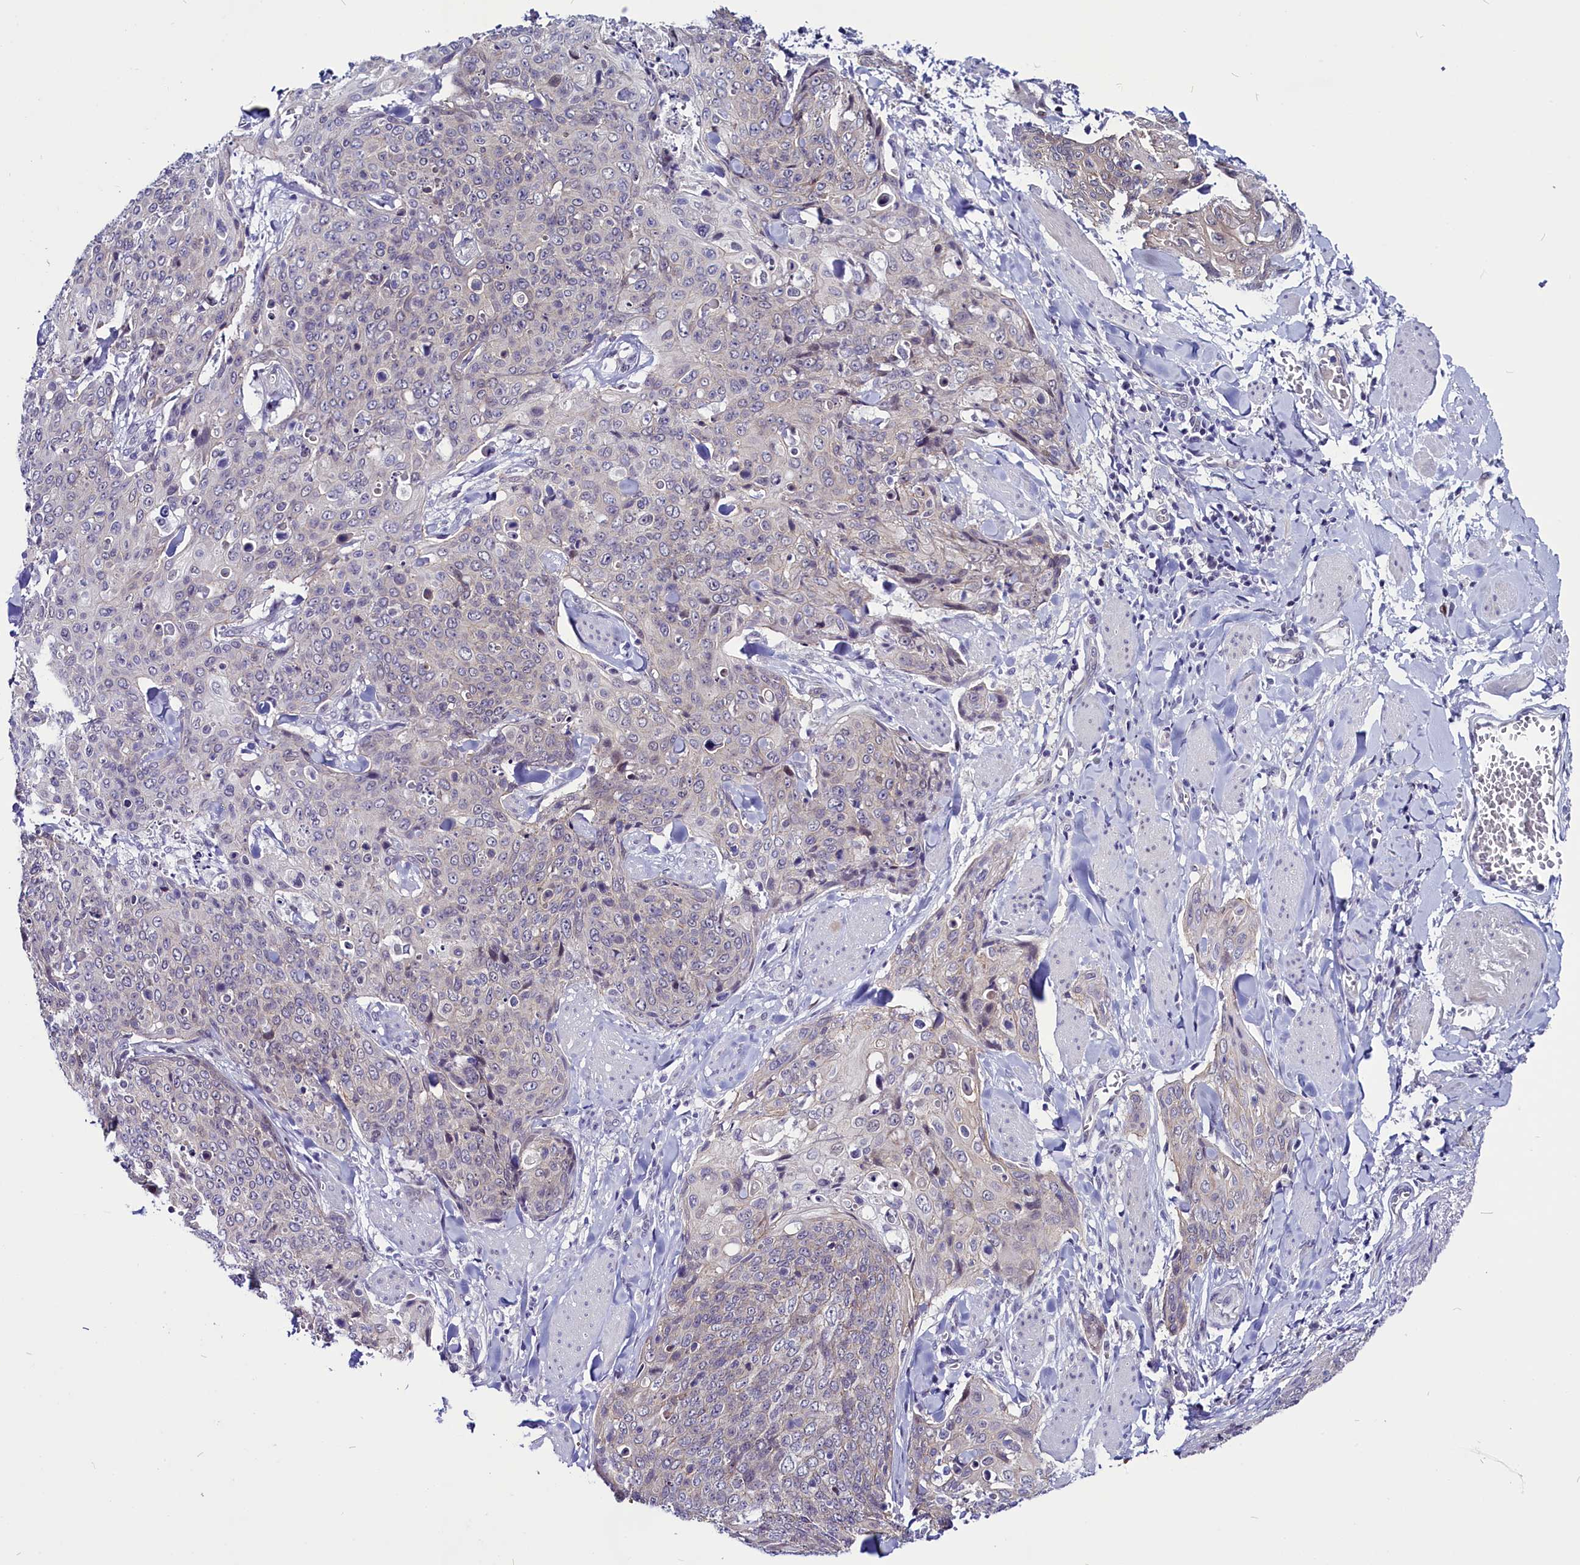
{"staining": {"intensity": "negative", "quantity": "none", "location": "none"}, "tissue": "skin cancer", "cell_type": "Tumor cells", "image_type": "cancer", "snomed": [{"axis": "morphology", "description": "Squamous cell carcinoma, NOS"}, {"axis": "topography", "description": "Skin"}, {"axis": "topography", "description": "Vulva"}], "caption": "Skin squamous cell carcinoma was stained to show a protein in brown. There is no significant expression in tumor cells.", "gene": "CCDC106", "patient": {"sex": "female", "age": 85}}